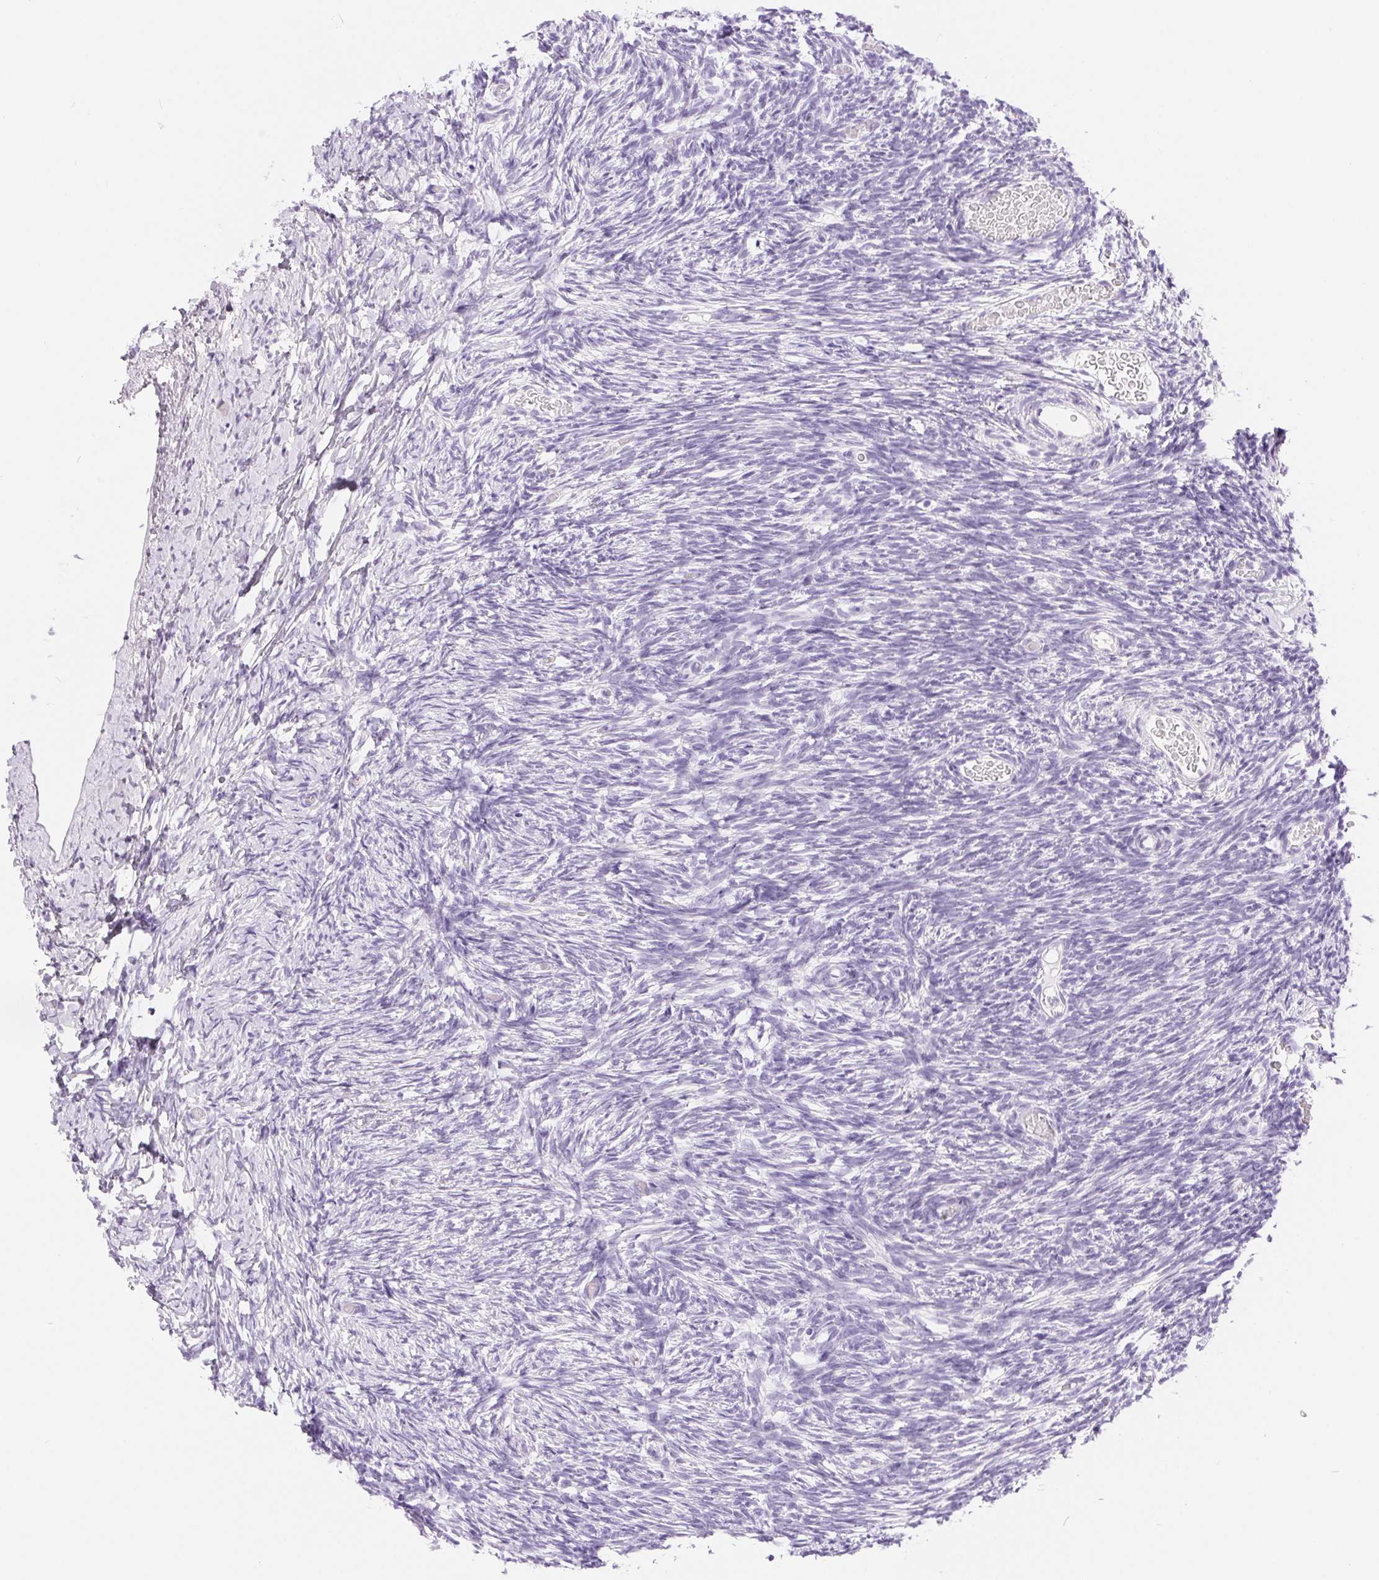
{"staining": {"intensity": "negative", "quantity": "none", "location": "none"}, "tissue": "ovary", "cell_type": "Follicle cells", "image_type": "normal", "snomed": [{"axis": "morphology", "description": "Normal tissue, NOS"}, {"axis": "topography", "description": "Ovary"}], "caption": "A micrograph of ovary stained for a protein demonstrates no brown staining in follicle cells.", "gene": "XDH", "patient": {"sex": "female", "age": 39}}